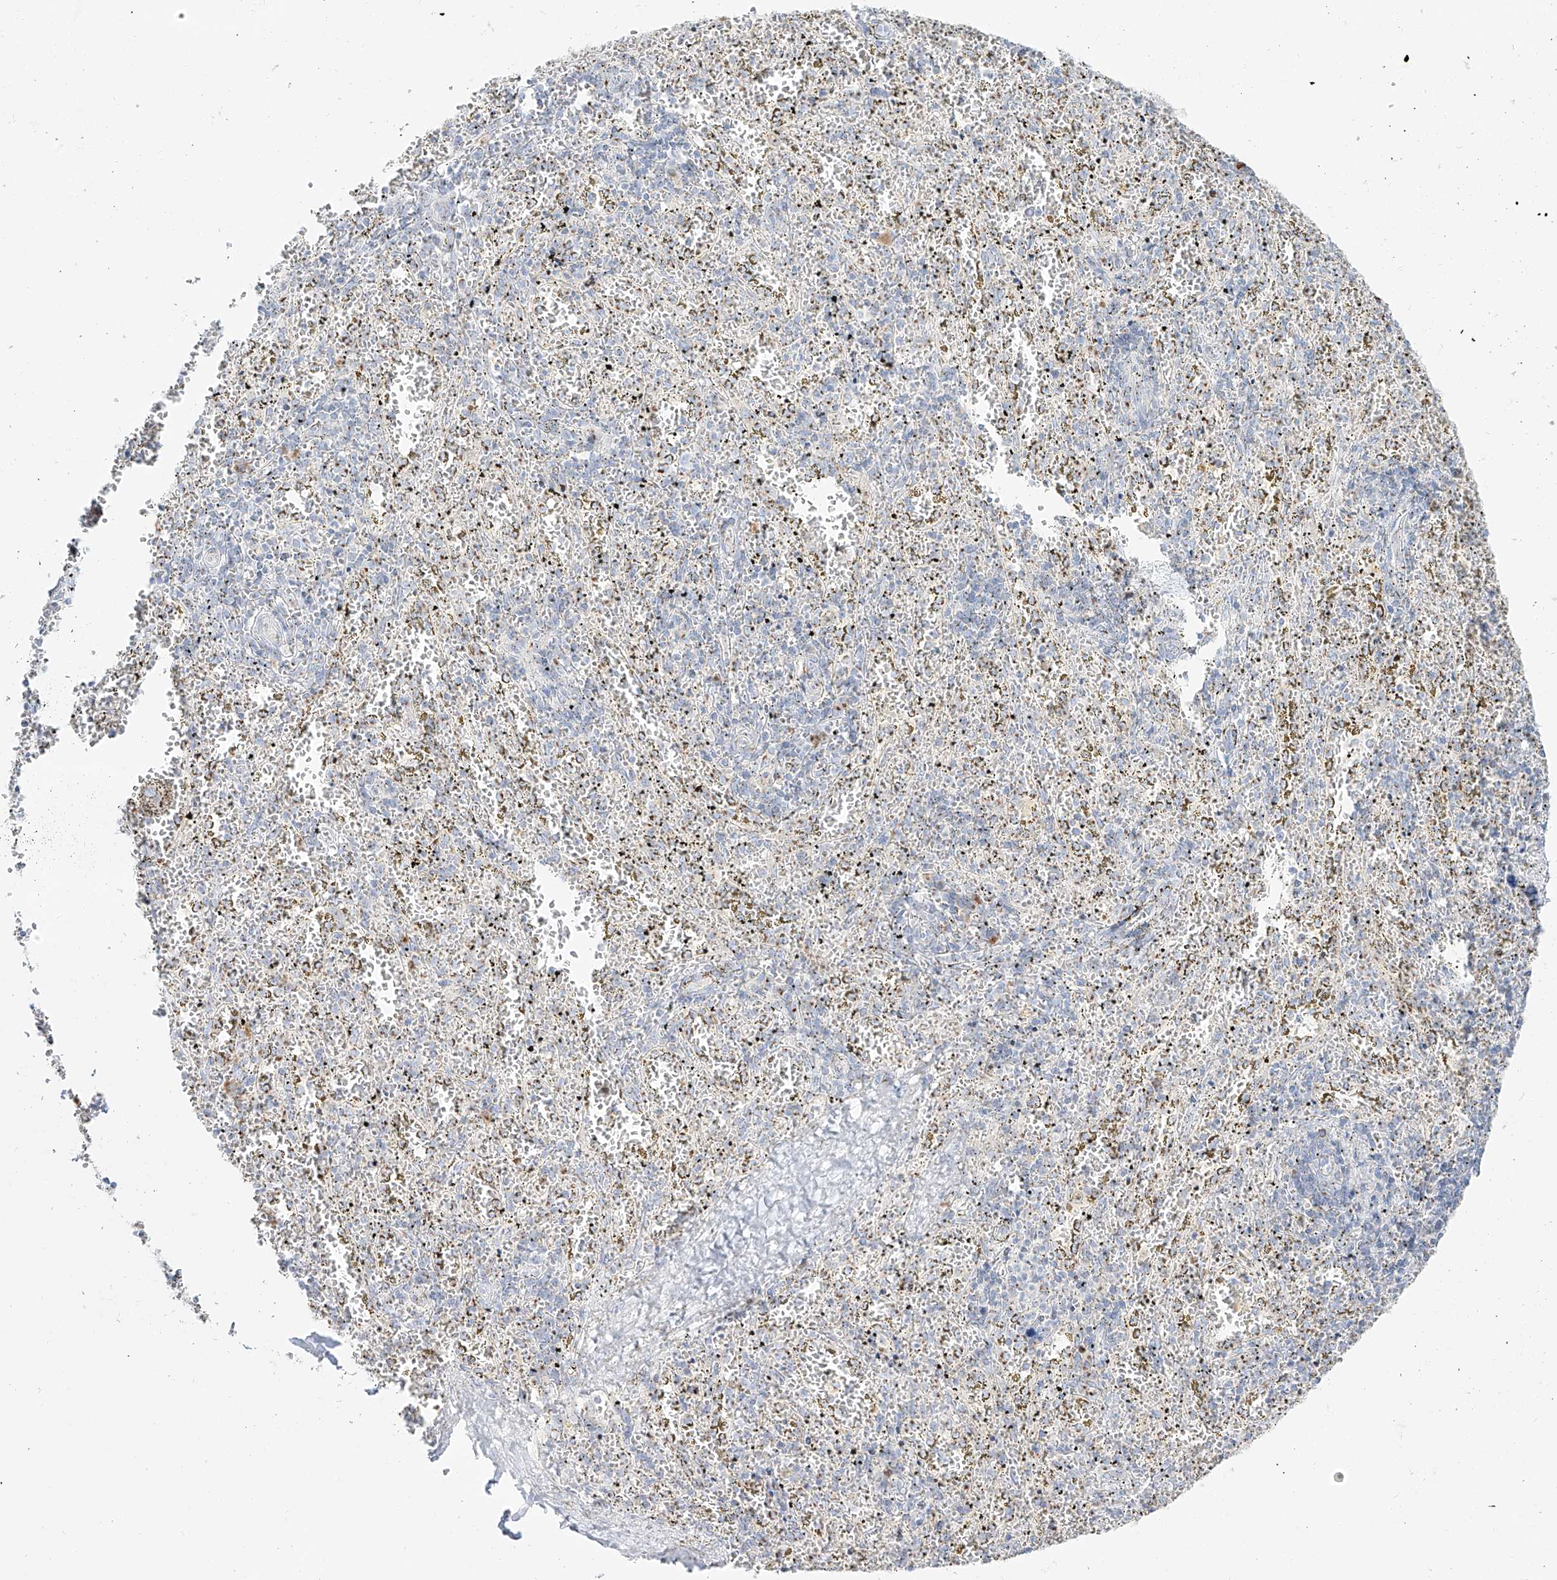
{"staining": {"intensity": "moderate", "quantity": "<25%", "location": "cytoplasmic/membranous"}, "tissue": "spleen", "cell_type": "Cells in red pulp", "image_type": "normal", "snomed": [{"axis": "morphology", "description": "Normal tissue, NOS"}, {"axis": "topography", "description": "Spleen"}], "caption": "A low amount of moderate cytoplasmic/membranous positivity is appreciated in about <25% of cells in red pulp in unremarkable spleen. Ihc stains the protein of interest in brown and the nuclei are stained blue.", "gene": "BSDC1", "patient": {"sex": "male", "age": 11}}